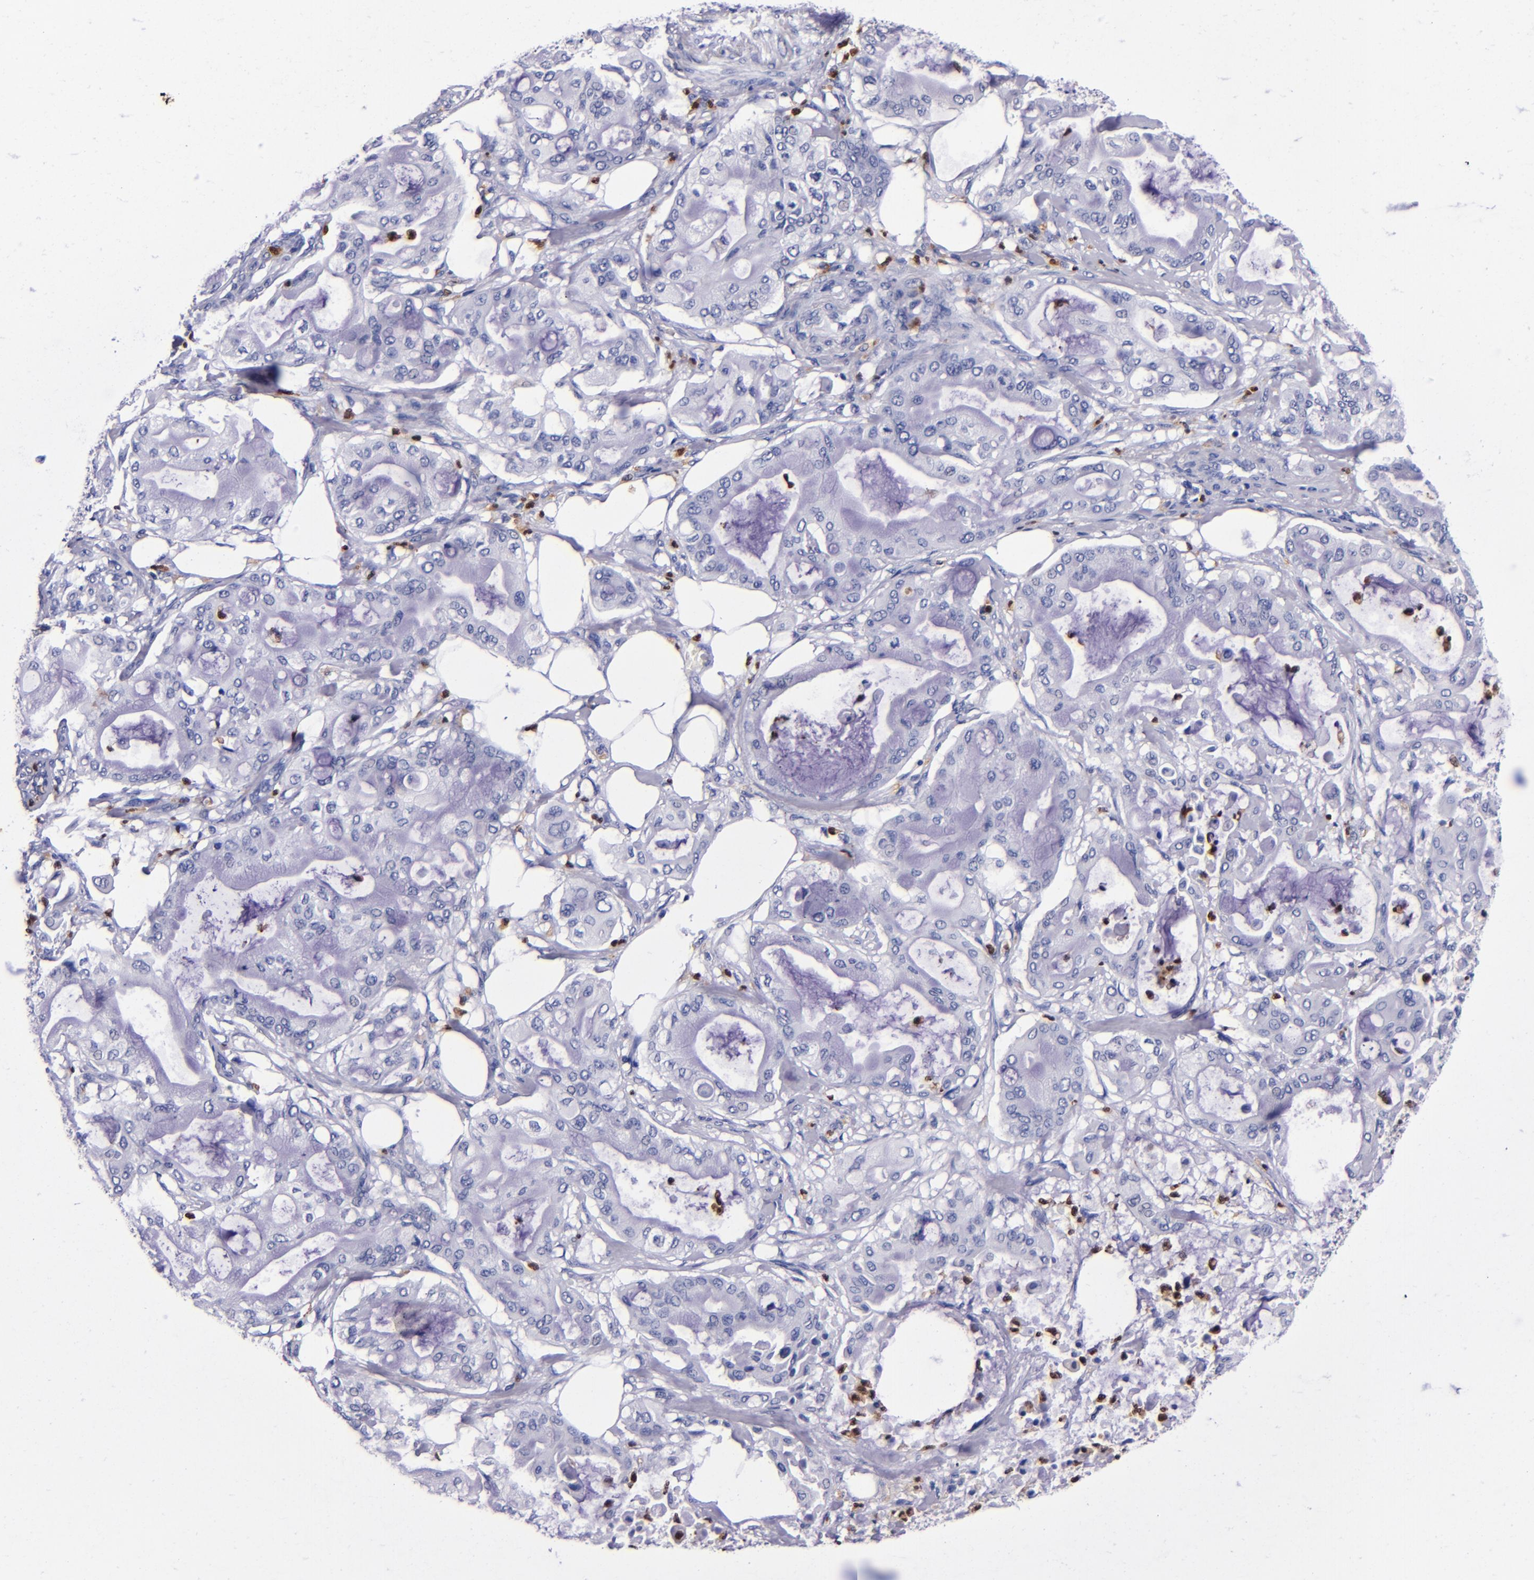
{"staining": {"intensity": "negative", "quantity": "none", "location": "none"}, "tissue": "pancreatic cancer", "cell_type": "Tumor cells", "image_type": "cancer", "snomed": [{"axis": "morphology", "description": "Adenocarcinoma, NOS"}, {"axis": "morphology", "description": "Adenocarcinoma, metastatic, NOS"}, {"axis": "topography", "description": "Lymph node"}, {"axis": "topography", "description": "Pancreas"}, {"axis": "topography", "description": "Duodenum"}], "caption": "A high-resolution histopathology image shows IHC staining of pancreatic adenocarcinoma, which shows no significant expression in tumor cells.", "gene": "S100A8", "patient": {"sex": "female", "age": 64}}